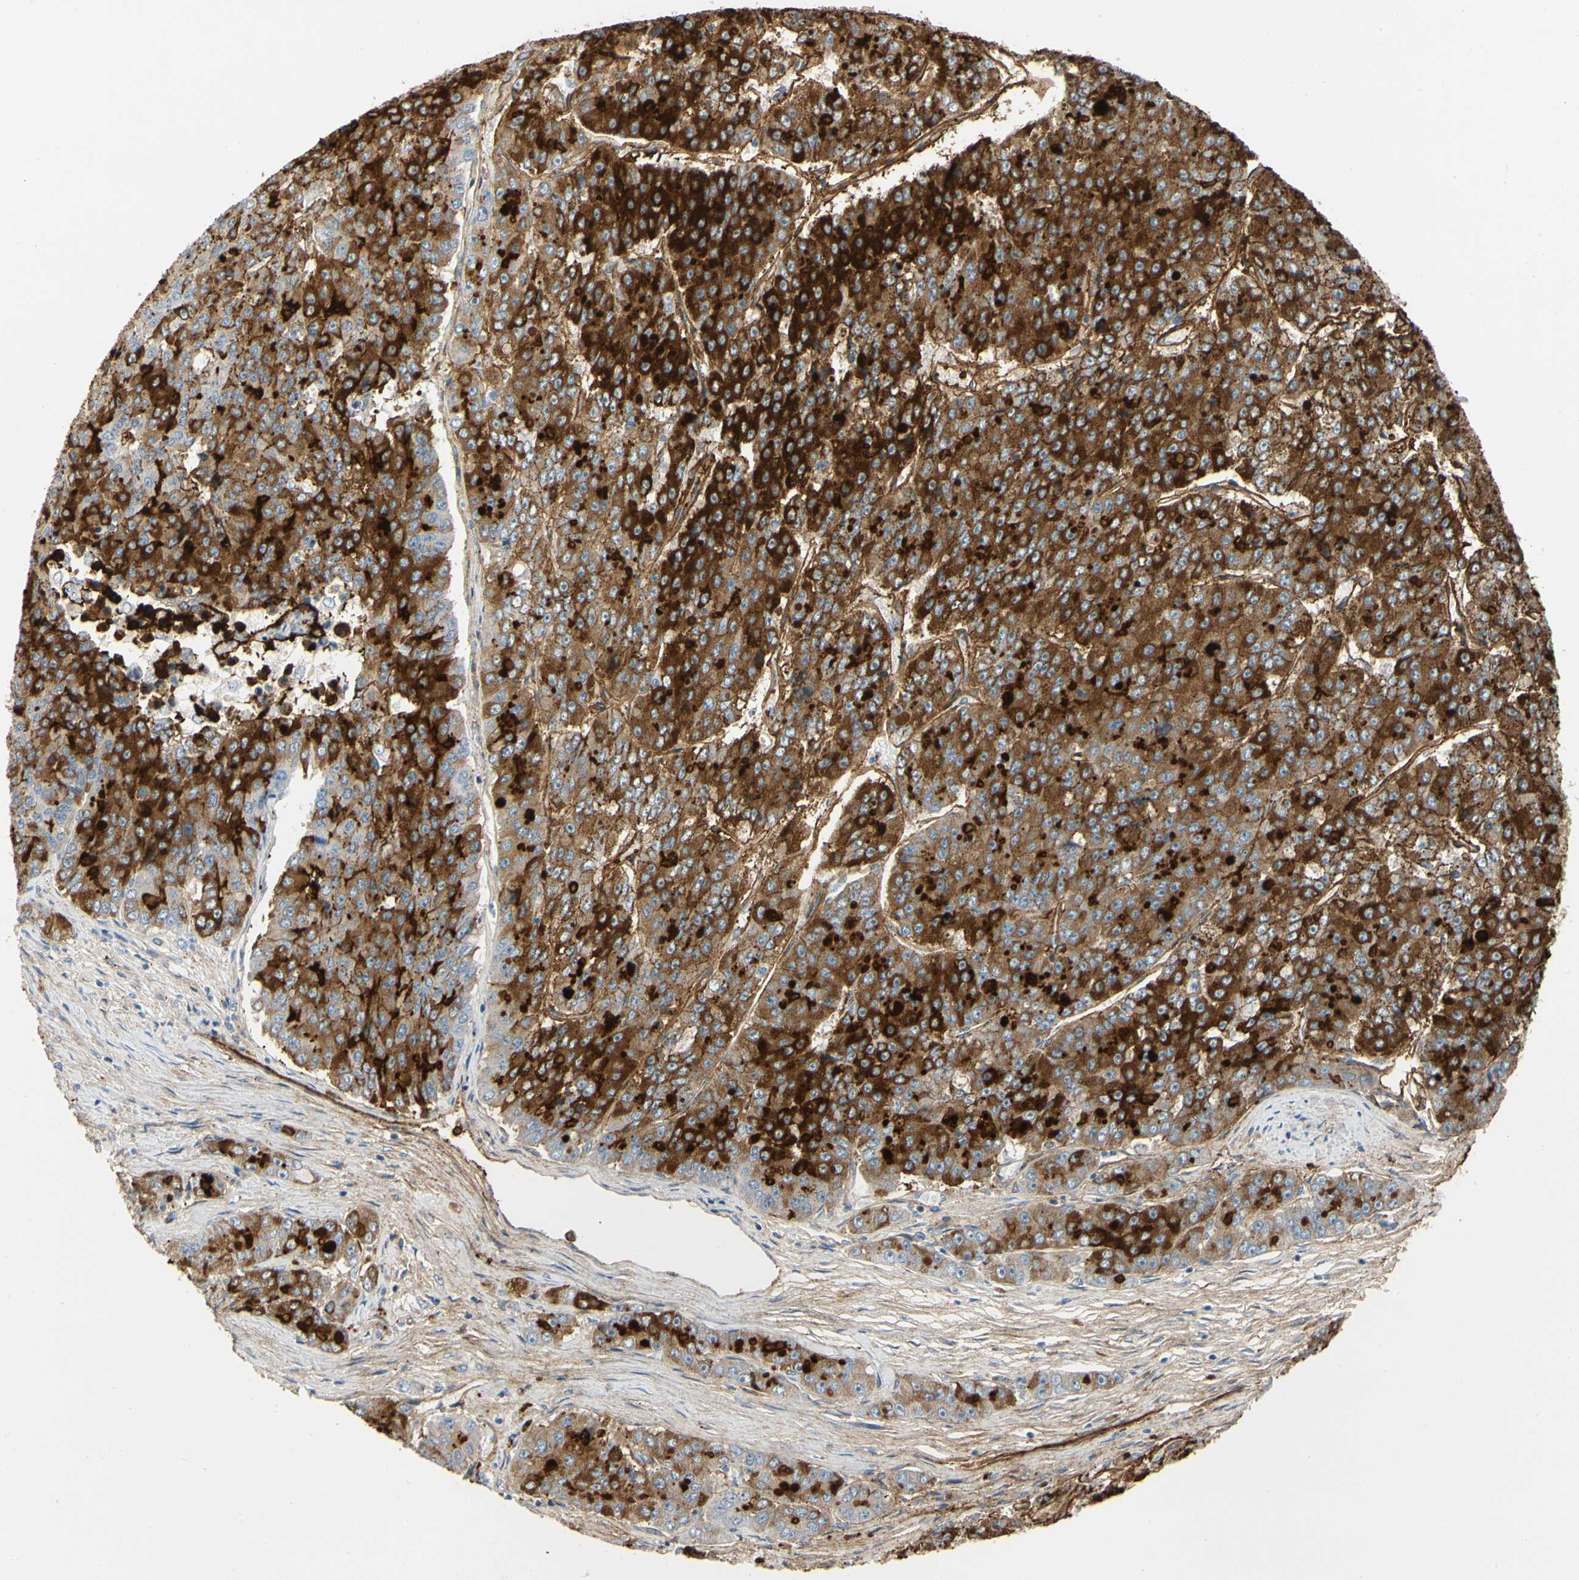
{"staining": {"intensity": "strong", "quantity": ">75%", "location": "cytoplasmic/membranous"}, "tissue": "pancreatic cancer", "cell_type": "Tumor cells", "image_type": "cancer", "snomed": [{"axis": "morphology", "description": "Adenocarcinoma, NOS"}, {"axis": "topography", "description": "Pancreas"}], "caption": "A micrograph of human adenocarcinoma (pancreatic) stained for a protein shows strong cytoplasmic/membranous brown staining in tumor cells.", "gene": "FGB", "patient": {"sex": "male", "age": 50}}